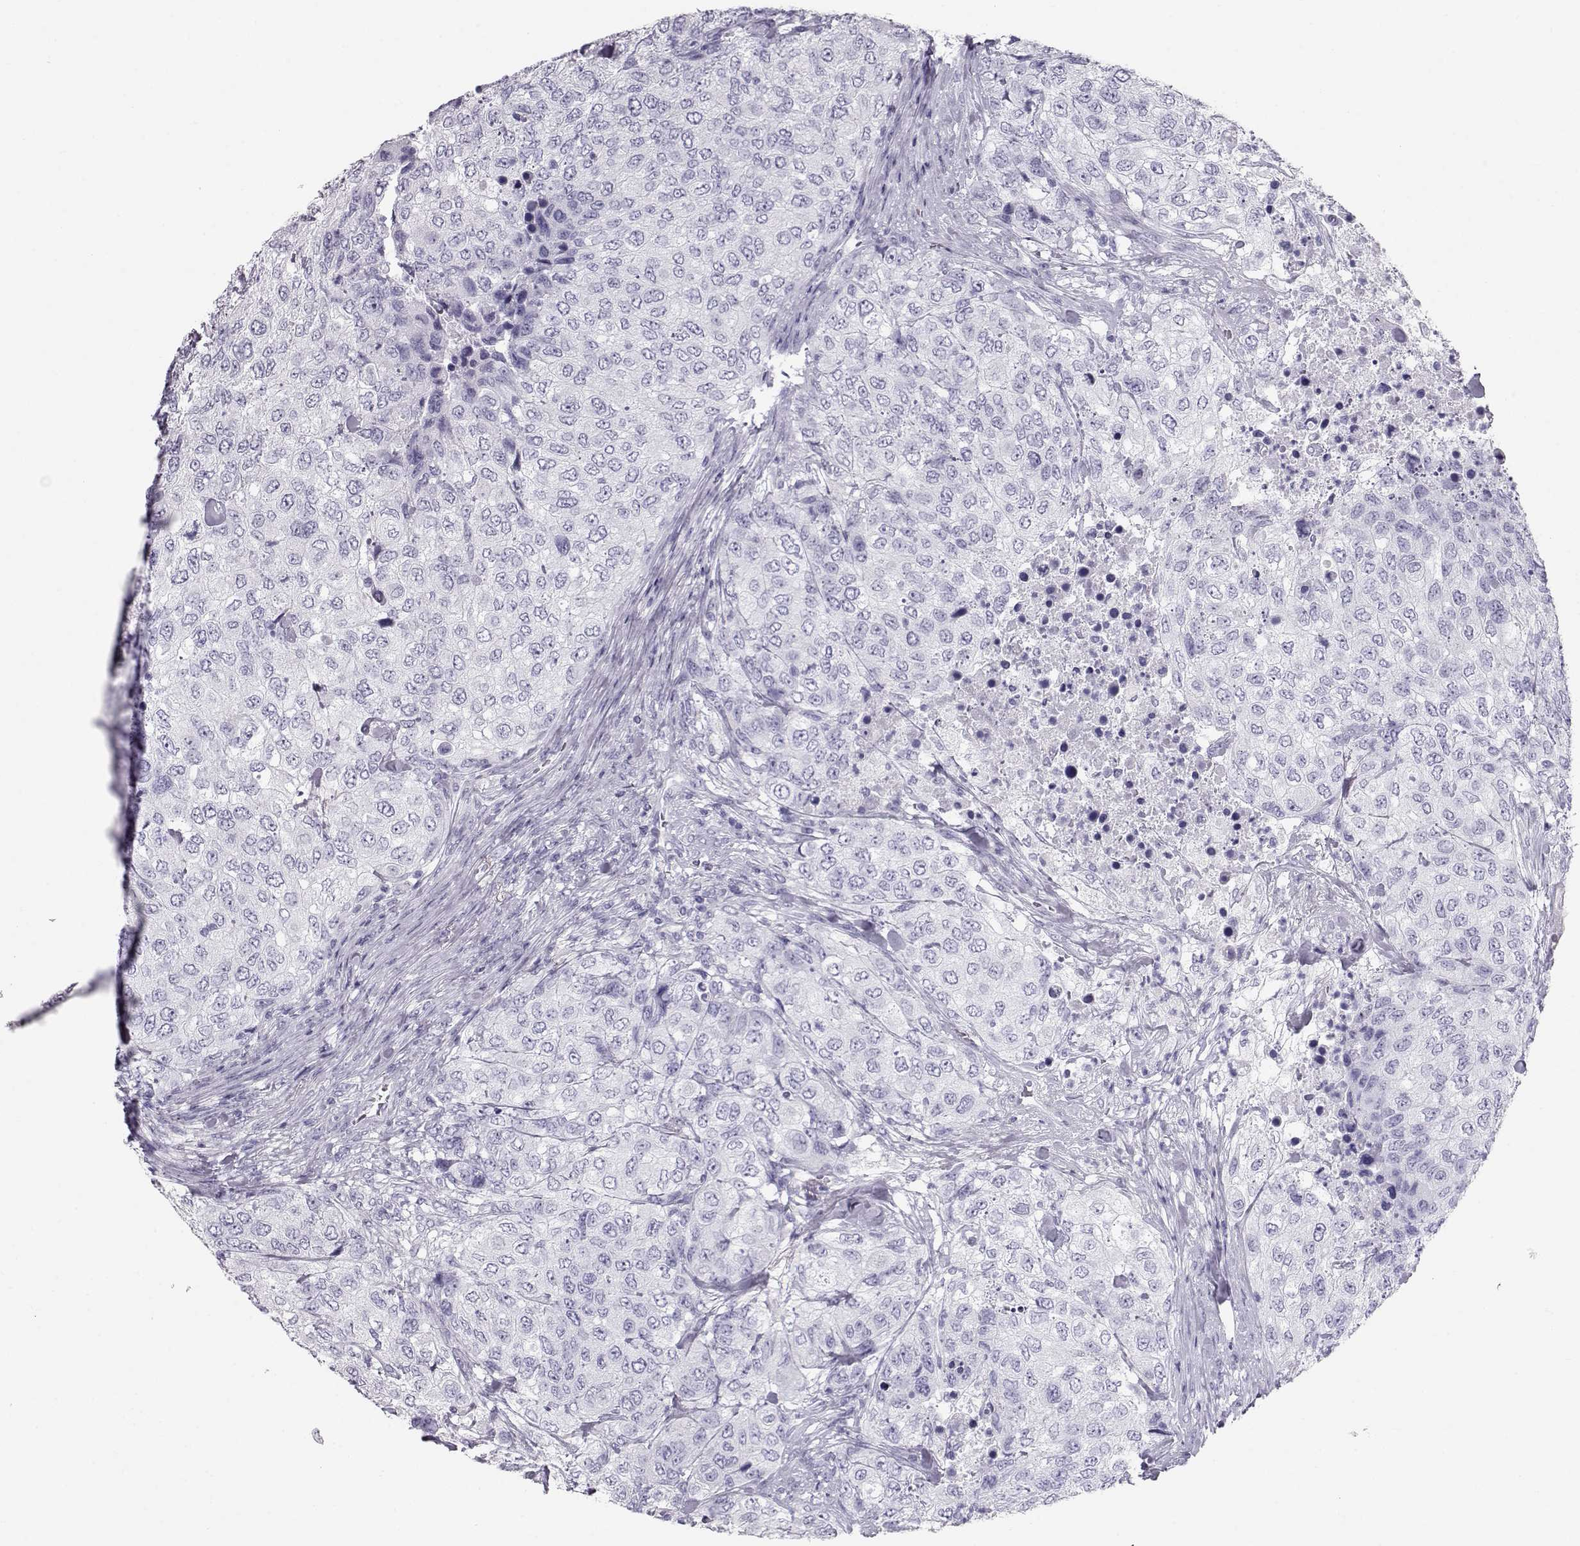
{"staining": {"intensity": "negative", "quantity": "none", "location": "none"}, "tissue": "urothelial cancer", "cell_type": "Tumor cells", "image_type": "cancer", "snomed": [{"axis": "morphology", "description": "Urothelial carcinoma, High grade"}, {"axis": "topography", "description": "Urinary bladder"}], "caption": "A histopathology image of human urothelial cancer is negative for staining in tumor cells. Brightfield microscopy of immunohistochemistry (IHC) stained with DAB (3,3'-diaminobenzidine) (brown) and hematoxylin (blue), captured at high magnification.", "gene": "RD3", "patient": {"sex": "female", "age": 78}}